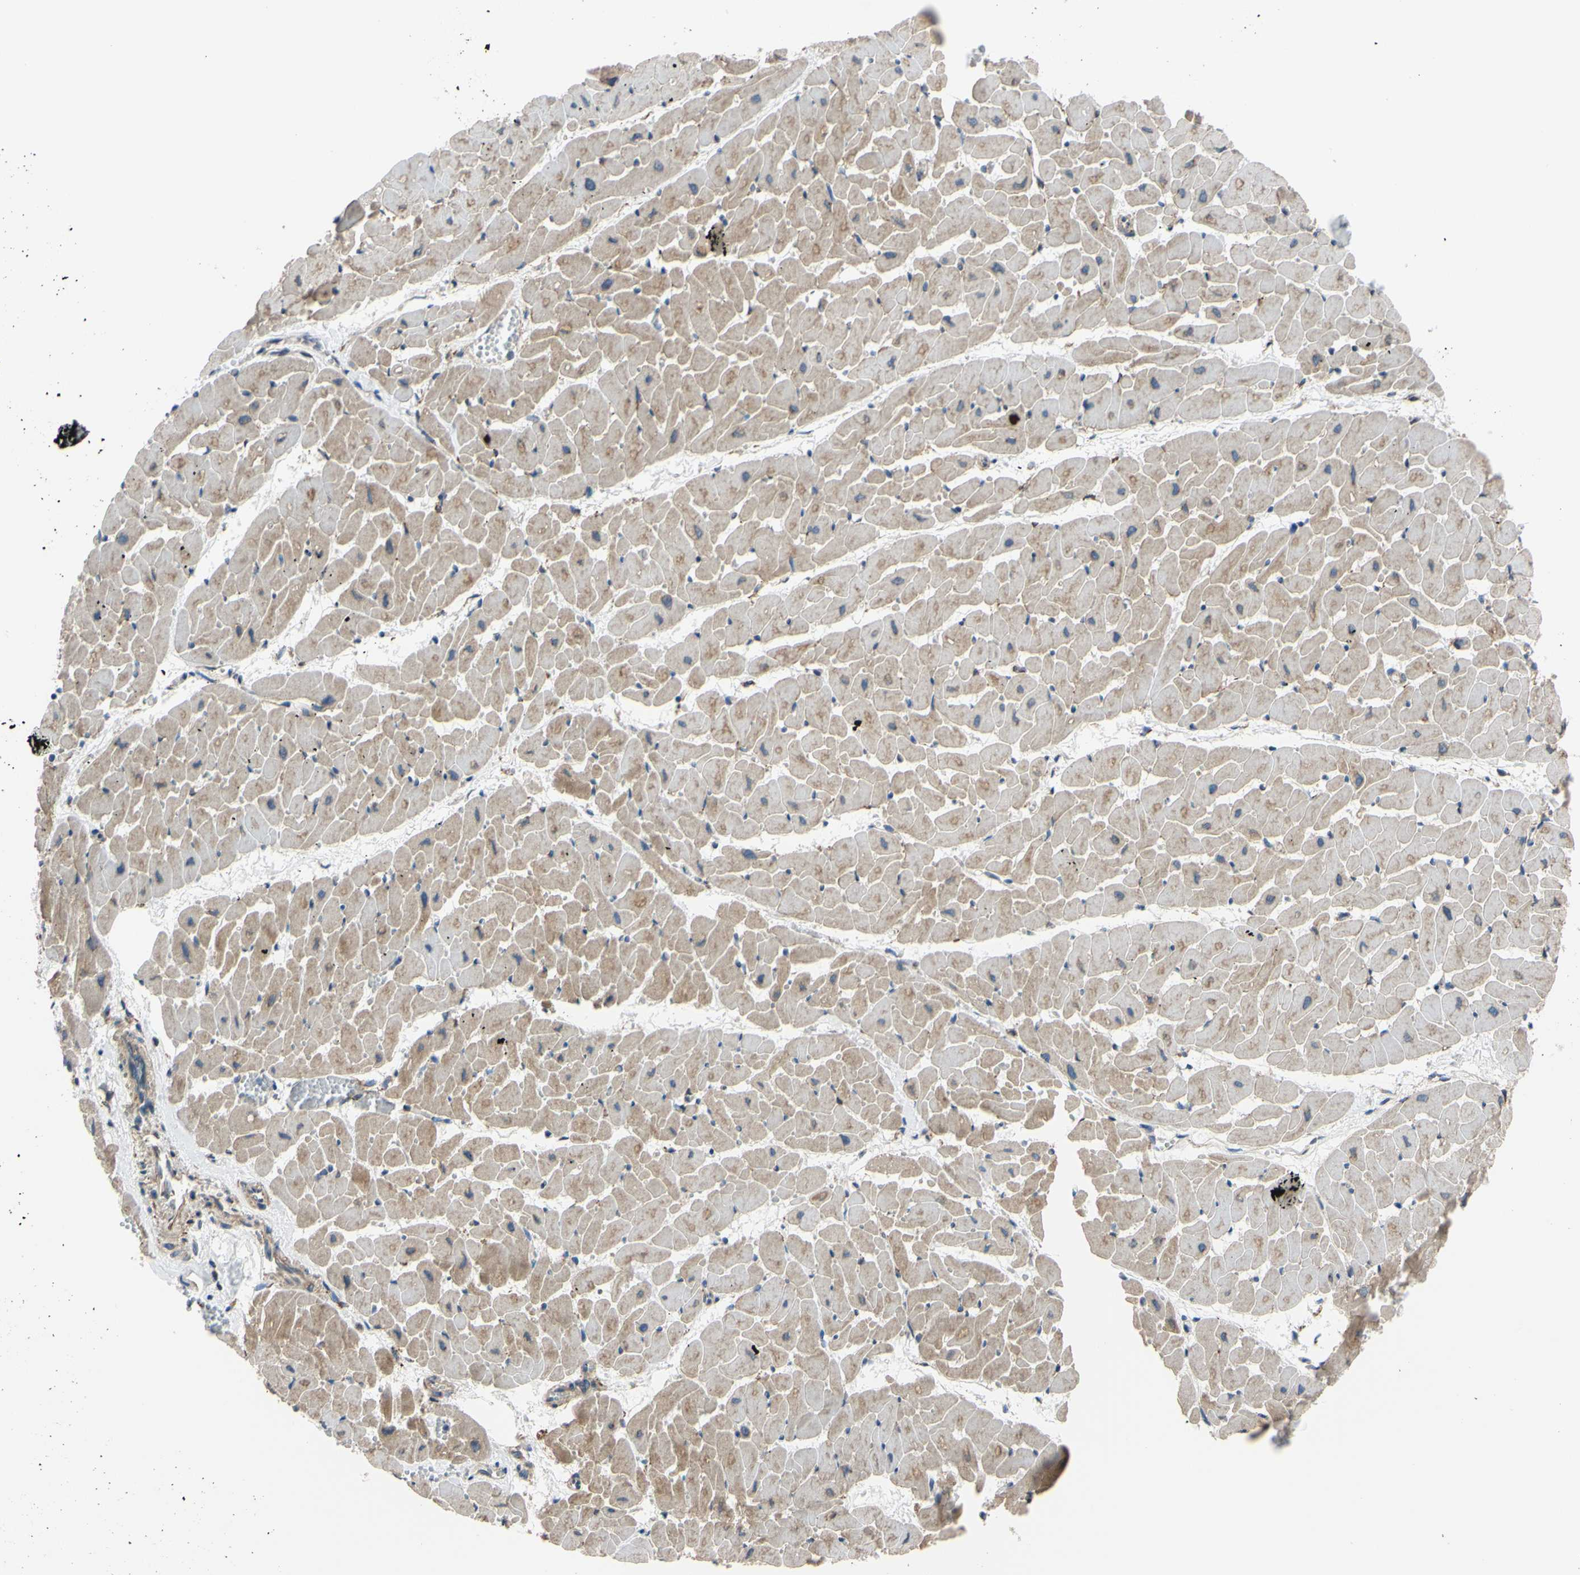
{"staining": {"intensity": "weak", "quantity": "25%-75%", "location": "cytoplasmic/membranous"}, "tissue": "heart muscle", "cell_type": "Cardiomyocytes", "image_type": "normal", "snomed": [{"axis": "morphology", "description": "Normal tissue, NOS"}, {"axis": "topography", "description": "Heart"}], "caption": "Heart muscle was stained to show a protein in brown. There is low levels of weak cytoplasmic/membranous expression in approximately 25%-75% of cardiomyocytes. The protein is stained brown, and the nuclei are stained in blue (DAB (3,3'-diaminobenzidine) IHC with brightfield microscopy, high magnification).", "gene": "BMF", "patient": {"sex": "female", "age": 19}}